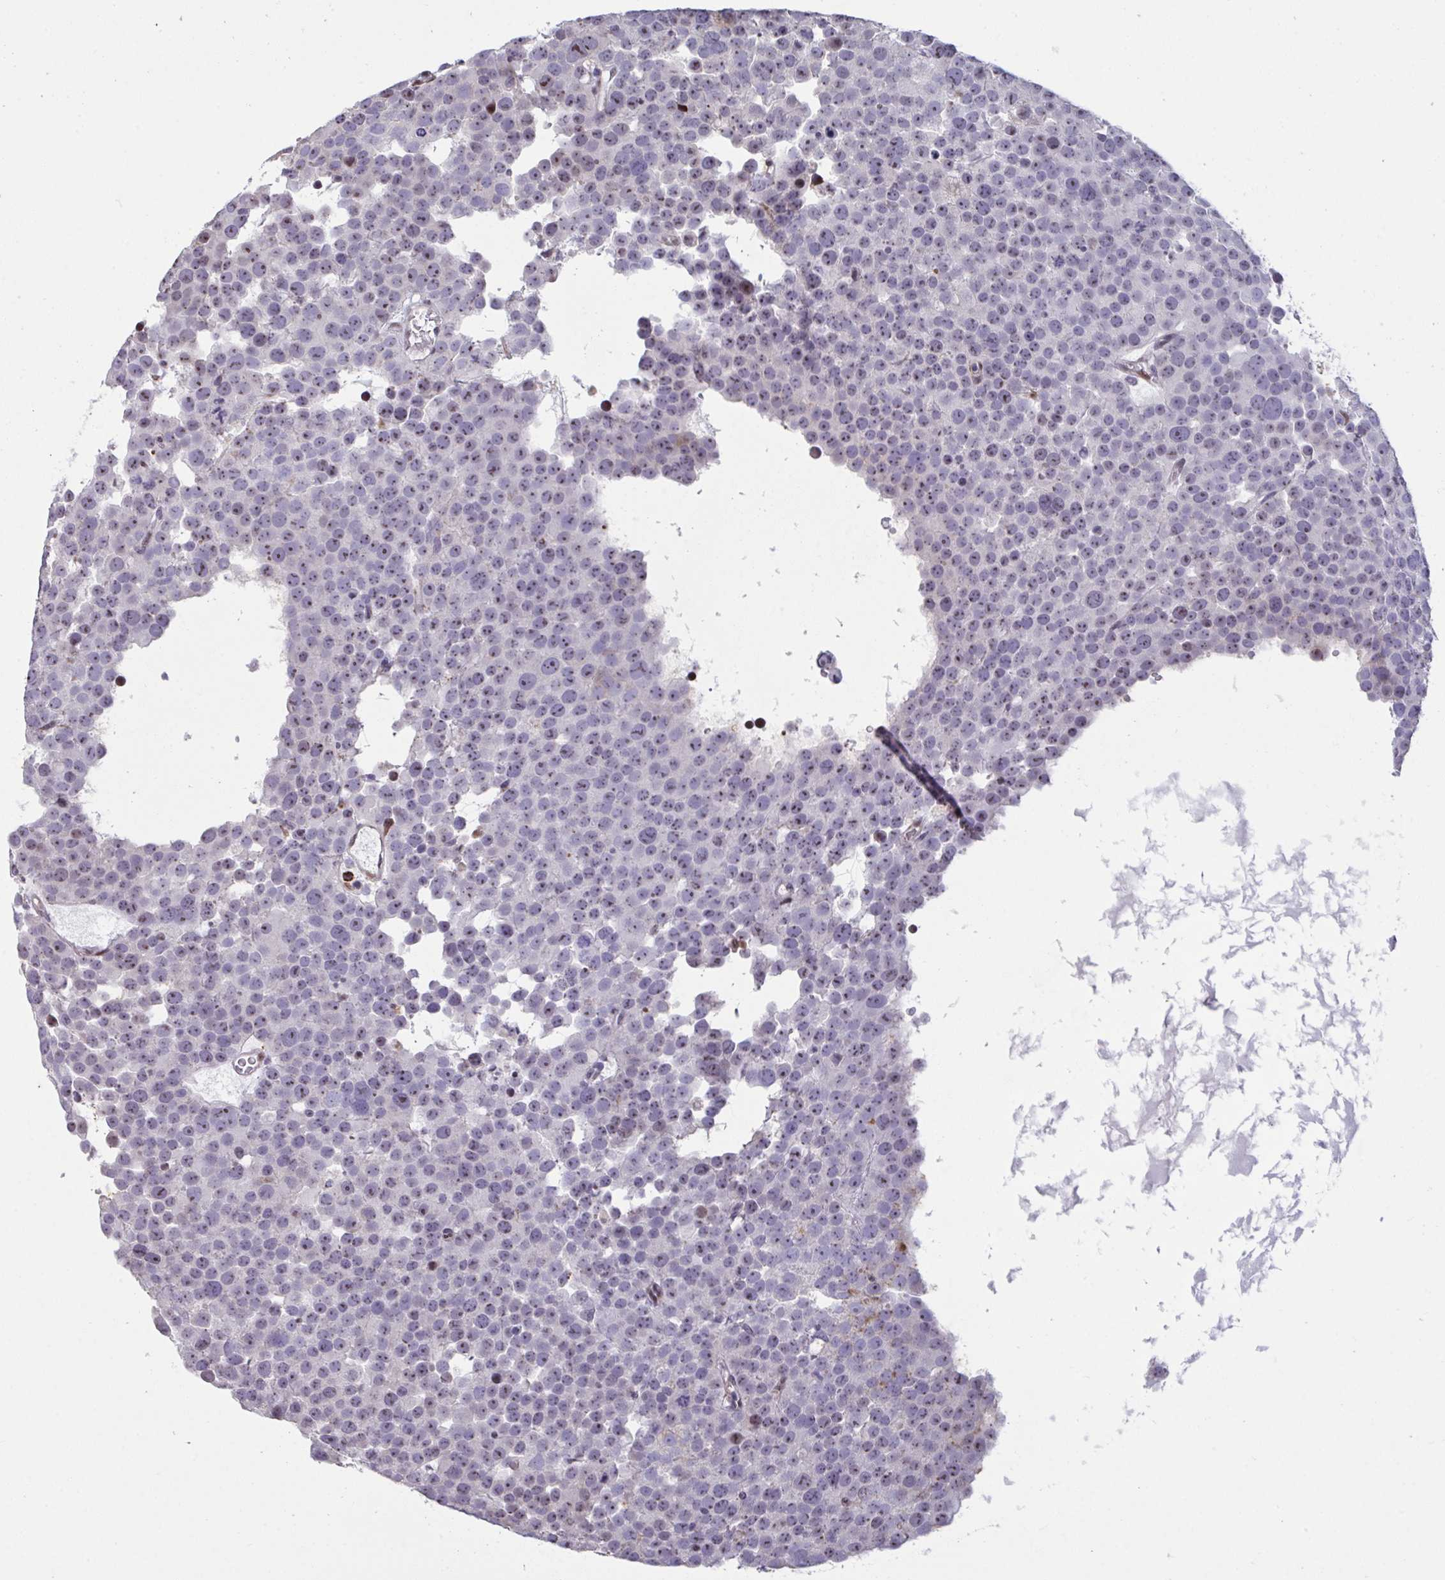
{"staining": {"intensity": "moderate", "quantity": ">75%", "location": "nuclear"}, "tissue": "testis cancer", "cell_type": "Tumor cells", "image_type": "cancer", "snomed": [{"axis": "morphology", "description": "Seminoma, NOS"}, {"axis": "topography", "description": "Testis"}], "caption": "An immunohistochemistry (IHC) image of tumor tissue is shown. Protein staining in brown shows moderate nuclear positivity in seminoma (testis) within tumor cells. (IHC, brightfield microscopy, high magnification).", "gene": "PELI2", "patient": {"sex": "male", "age": 71}}